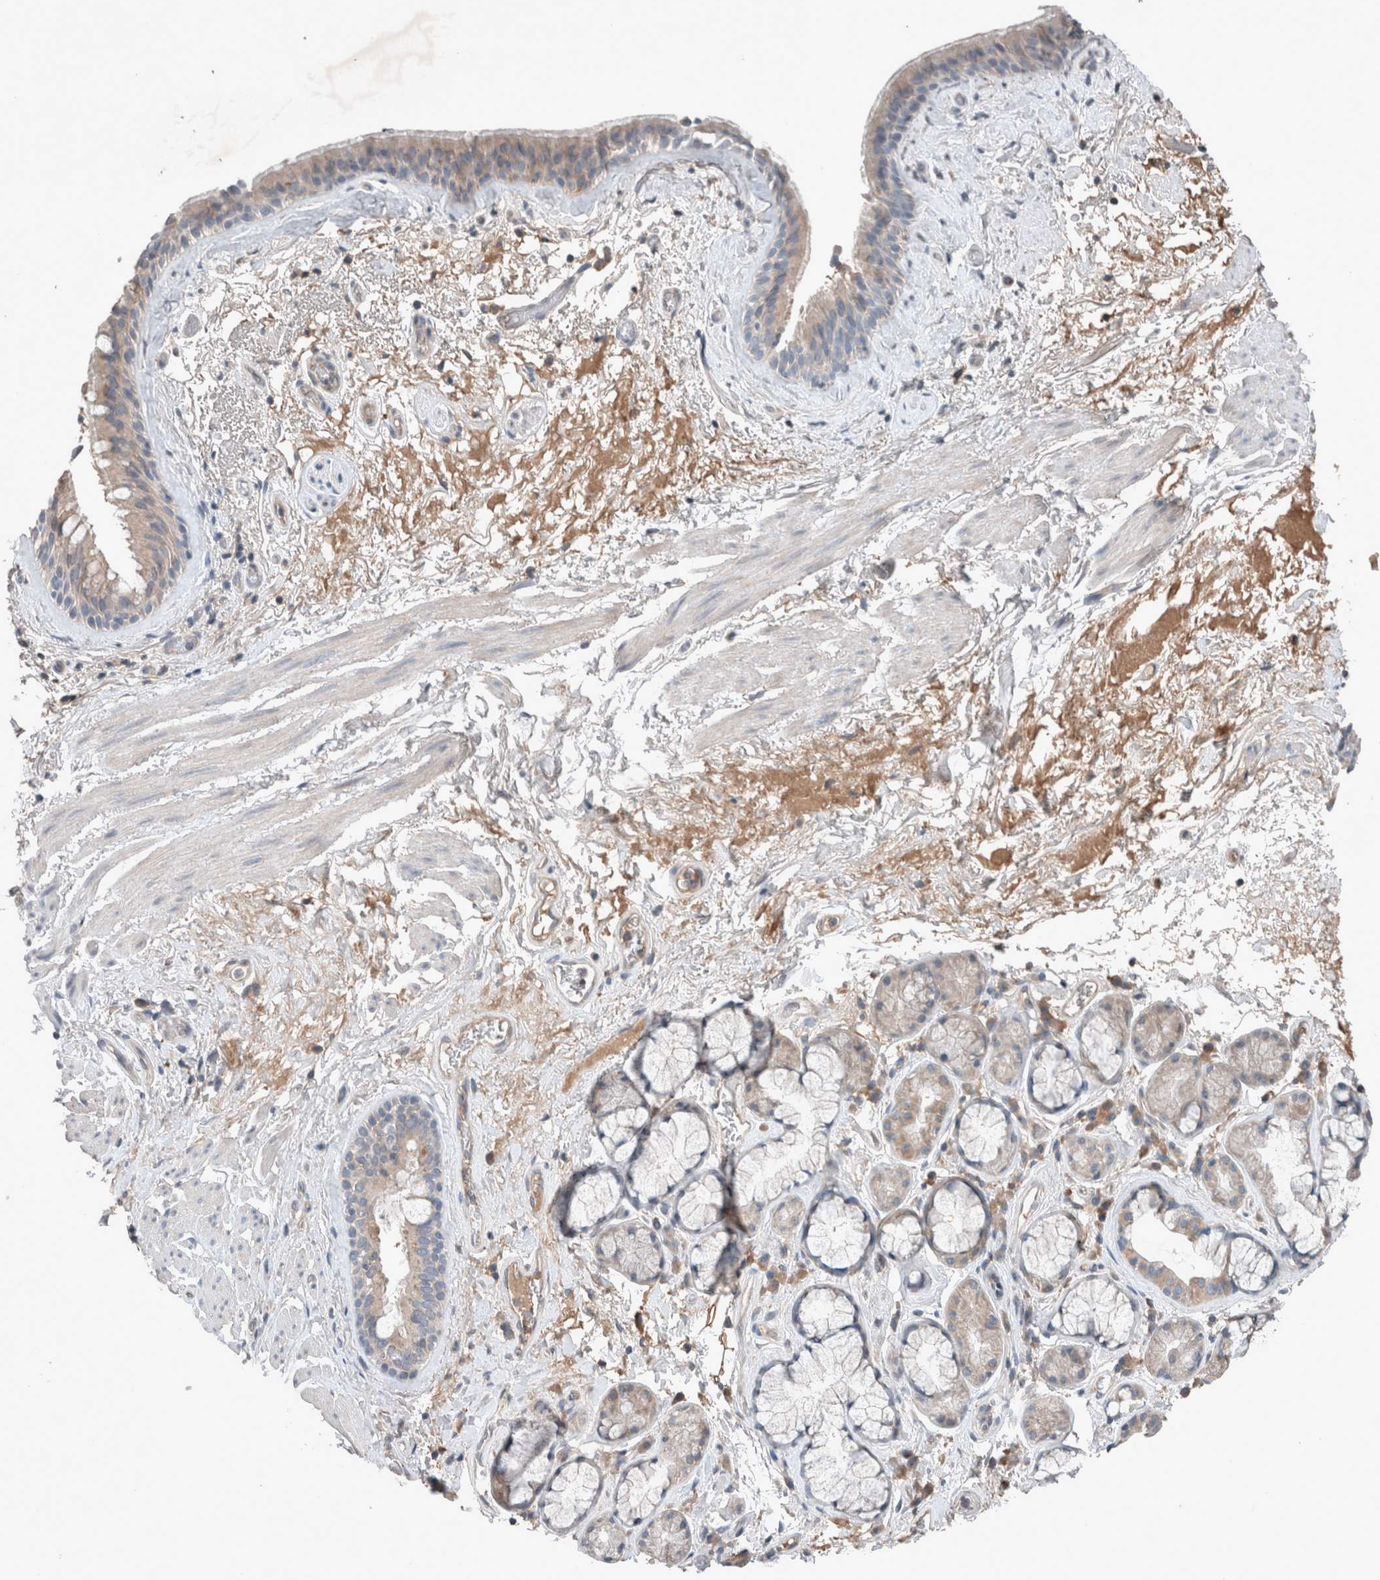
{"staining": {"intensity": "weak", "quantity": "25%-75%", "location": "cytoplasmic/membranous"}, "tissue": "bronchus", "cell_type": "Respiratory epithelial cells", "image_type": "normal", "snomed": [{"axis": "morphology", "description": "Normal tissue, NOS"}, {"axis": "topography", "description": "Cartilage tissue"}], "caption": "High-magnification brightfield microscopy of benign bronchus stained with DAB (3,3'-diaminobenzidine) (brown) and counterstained with hematoxylin (blue). respiratory epithelial cells exhibit weak cytoplasmic/membranous positivity is present in approximately25%-75% of cells. (DAB = brown stain, brightfield microscopy at high magnification).", "gene": "UGCG", "patient": {"sex": "female", "age": 63}}